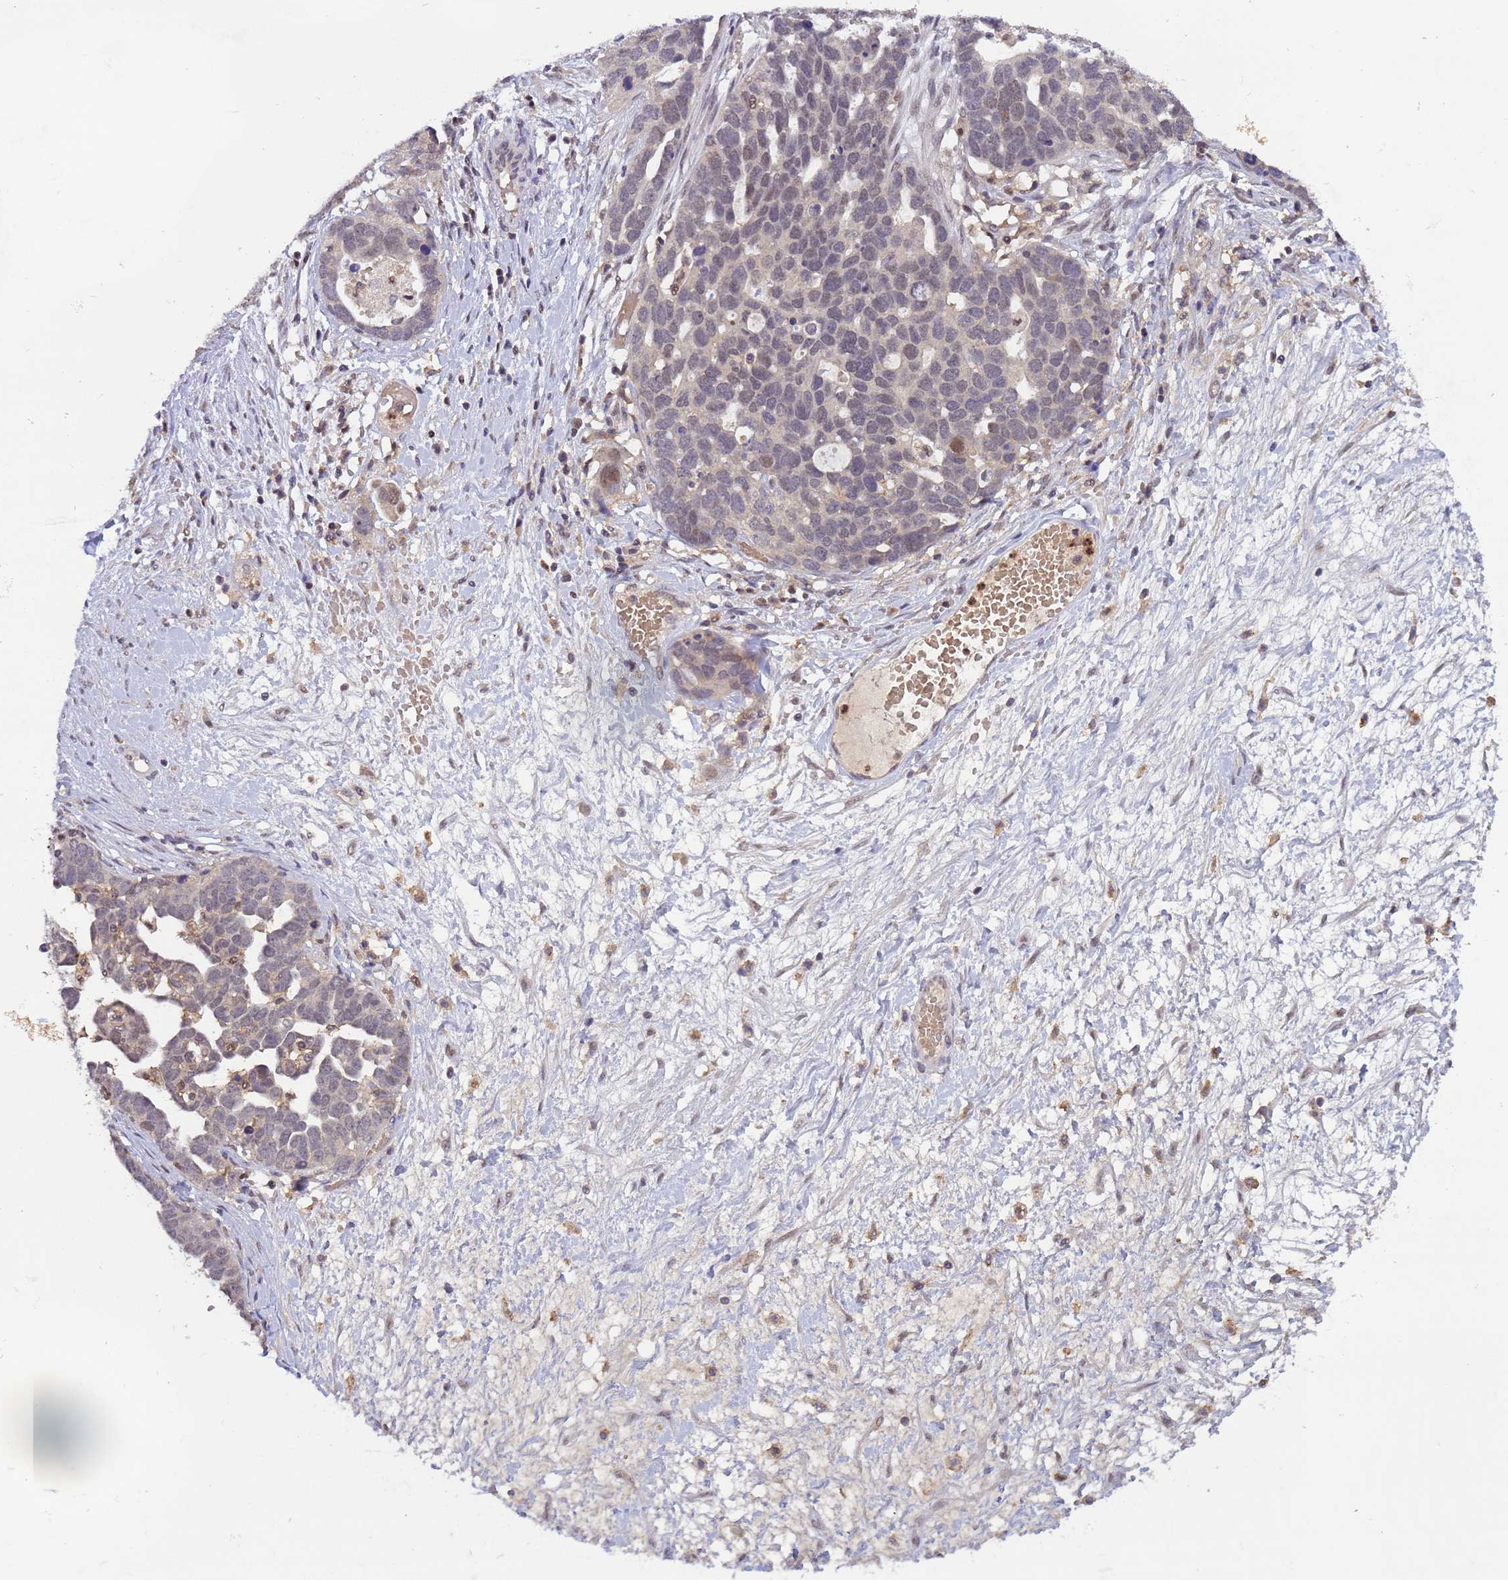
{"staining": {"intensity": "weak", "quantity": "<25%", "location": "nuclear"}, "tissue": "ovarian cancer", "cell_type": "Tumor cells", "image_type": "cancer", "snomed": [{"axis": "morphology", "description": "Cystadenocarcinoma, serous, NOS"}, {"axis": "topography", "description": "Ovary"}], "caption": "Tumor cells are negative for brown protein staining in serous cystadenocarcinoma (ovarian). The staining is performed using DAB (3,3'-diaminobenzidine) brown chromogen with nuclei counter-stained in using hematoxylin.", "gene": "CD53", "patient": {"sex": "female", "age": 54}}